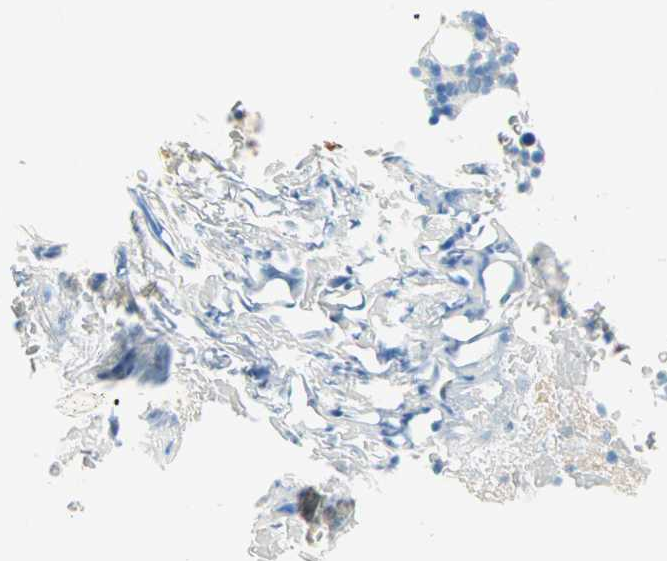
{"staining": {"intensity": "negative", "quantity": "none", "location": "none"}, "tissue": "bone marrow", "cell_type": "Hematopoietic cells", "image_type": "normal", "snomed": [{"axis": "morphology", "description": "Normal tissue, NOS"}, {"axis": "topography", "description": "Bone marrow"}], "caption": "An immunohistochemistry (IHC) photomicrograph of benign bone marrow is shown. There is no staining in hematopoietic cells of bone marrow. (DAB IHC visualized using brightfield microscopy, high magnification).", "gene": "TMEM163", "patient": {"sex": "female", "age": 73}}